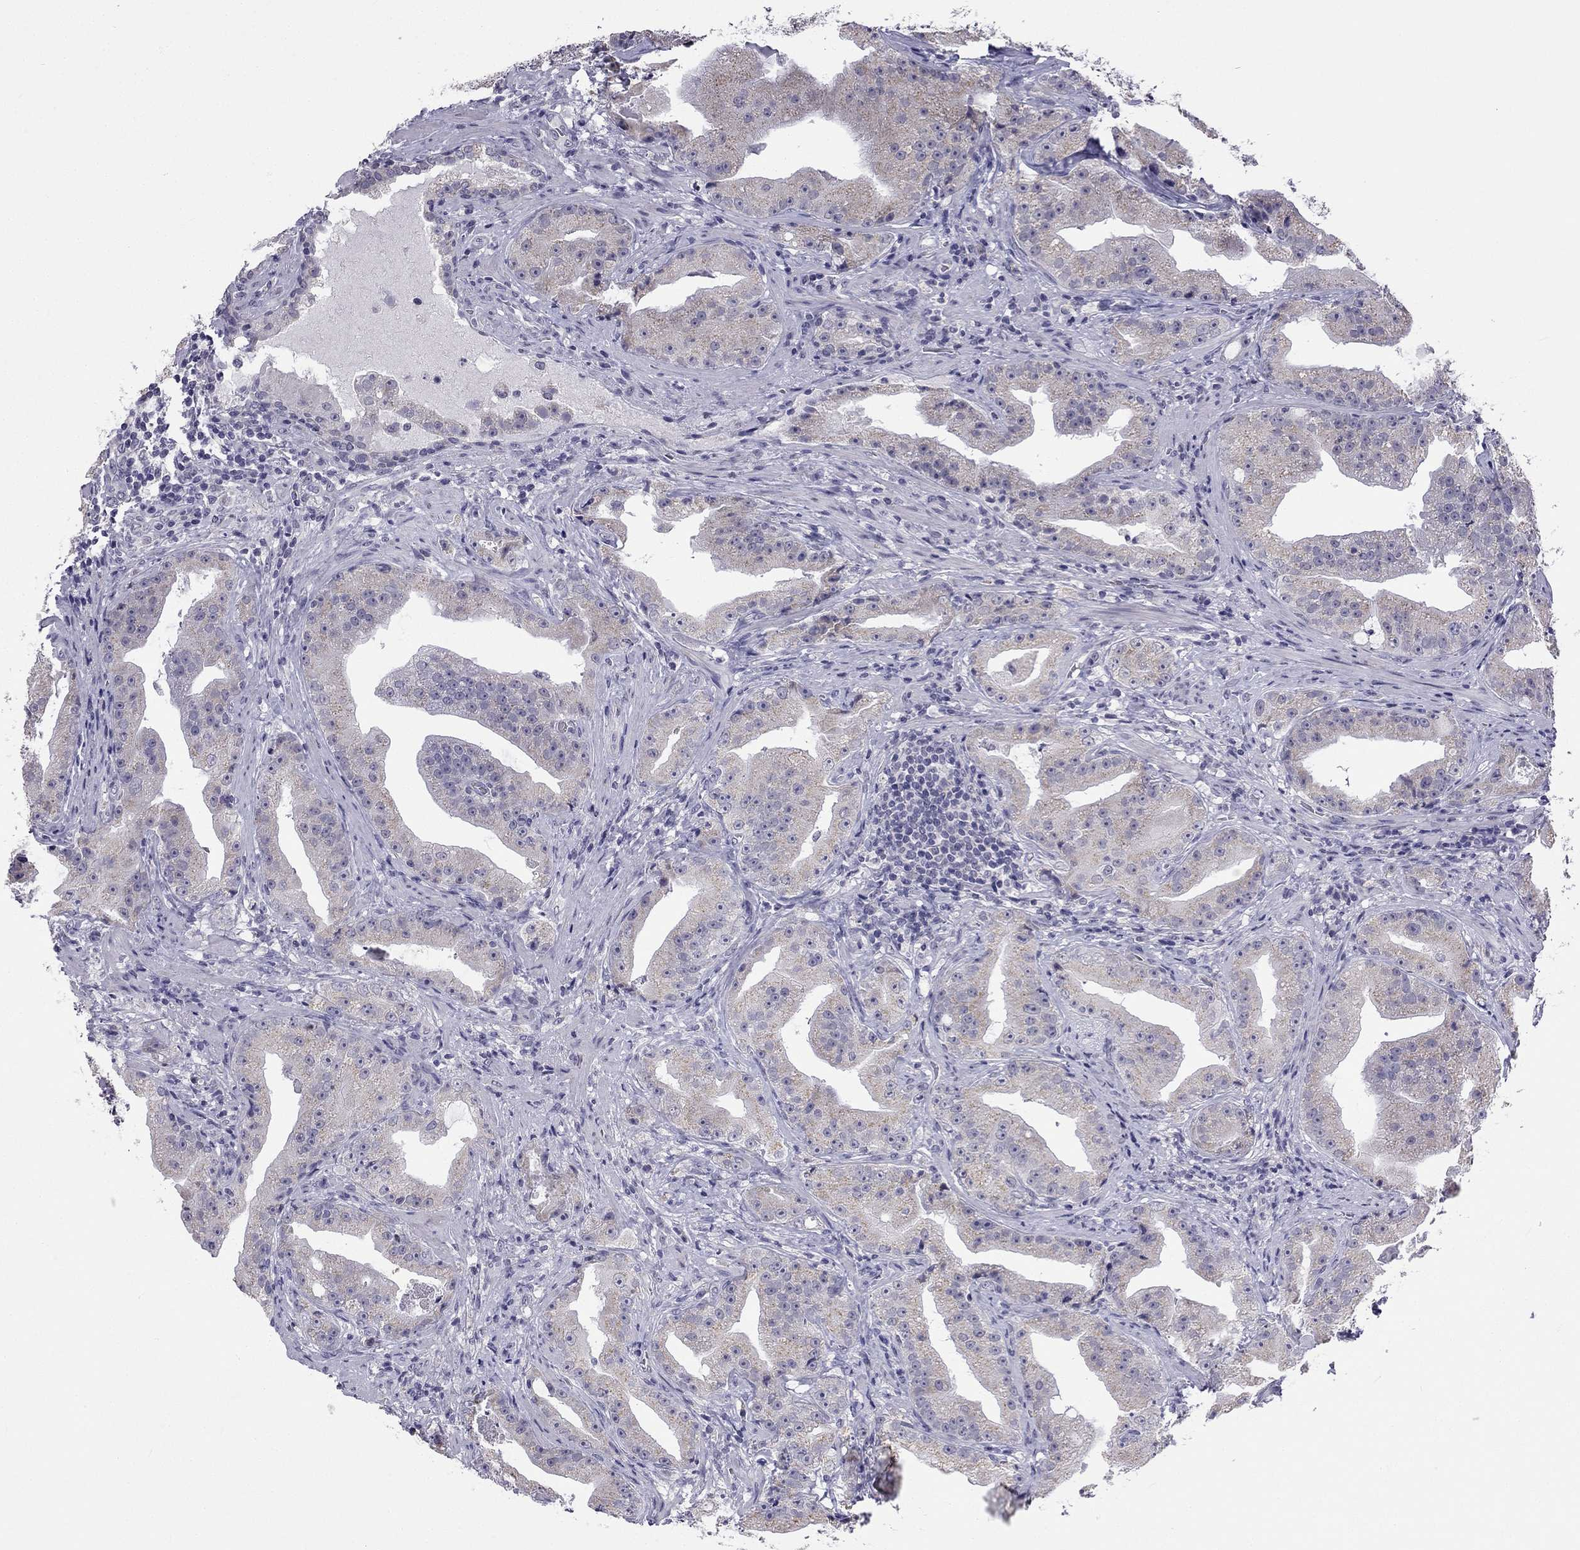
{"staining": {"intensity": "weak", "quantity": "25%-75%", "location": "cytoplasmic/membranous"}, "tissue": "prostate cancer", "cell_type": "Tumor cells", "image_type": "cancer", "snomed": [{"axis": "morphology", "description": "Adenocarcinoma, Low grade"}, {"axis": "topography", "description": "Prostate"}], "caption": "The photomicrograph displays immunohistochemical staining of prostate cancer (adenocarcinoma (low-grade)). There is weak cytoplasmic/membranous positivity is seen in about 25%-75% of tumor cells. The staining is performed using DAB brown chromogen to label protein expression. The nuclei are counter-stained blue using hematoxylin.", "gene": "C5orf49", "patient": {"sex": "male", "age": 62}}